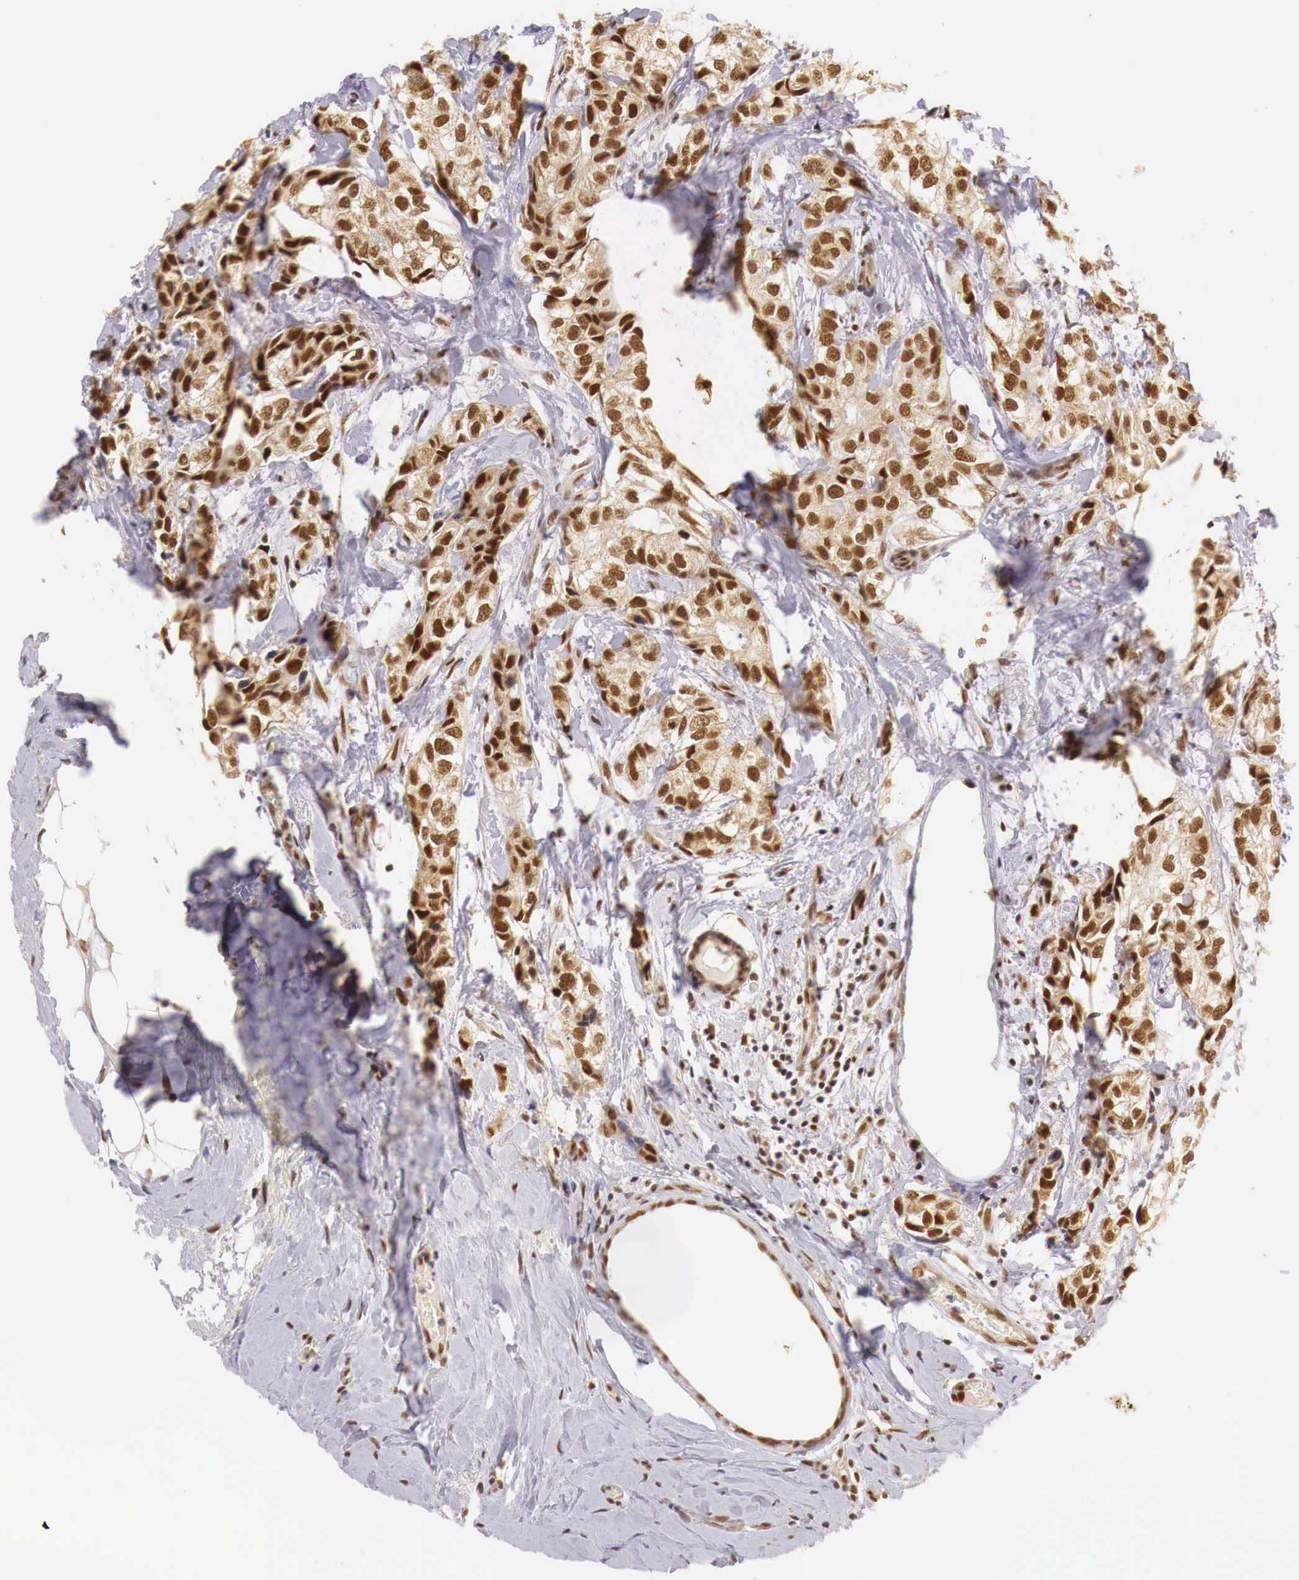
{"staining": {"intensity": "moderate", "quantity": ">75%", "location": "cytoplasmic/membranous,nuclear"}, "tissue": "breast cancer", "cell_type": "Tumor cells", "image_type": "cancer", "snomed": [{"axis": "morphology", "description": "Duct carcinoma"}, {"axis": "topography", "description": "Breast"}], "caption": "Protein staining displays moderate cytoplasmic/membranous and nuclear expression in about >75% of tumor cells in breast infiltrating ductal carcinoma.", "gene": "GPKOW", "patient": {"sex": "female", "age": 68}}